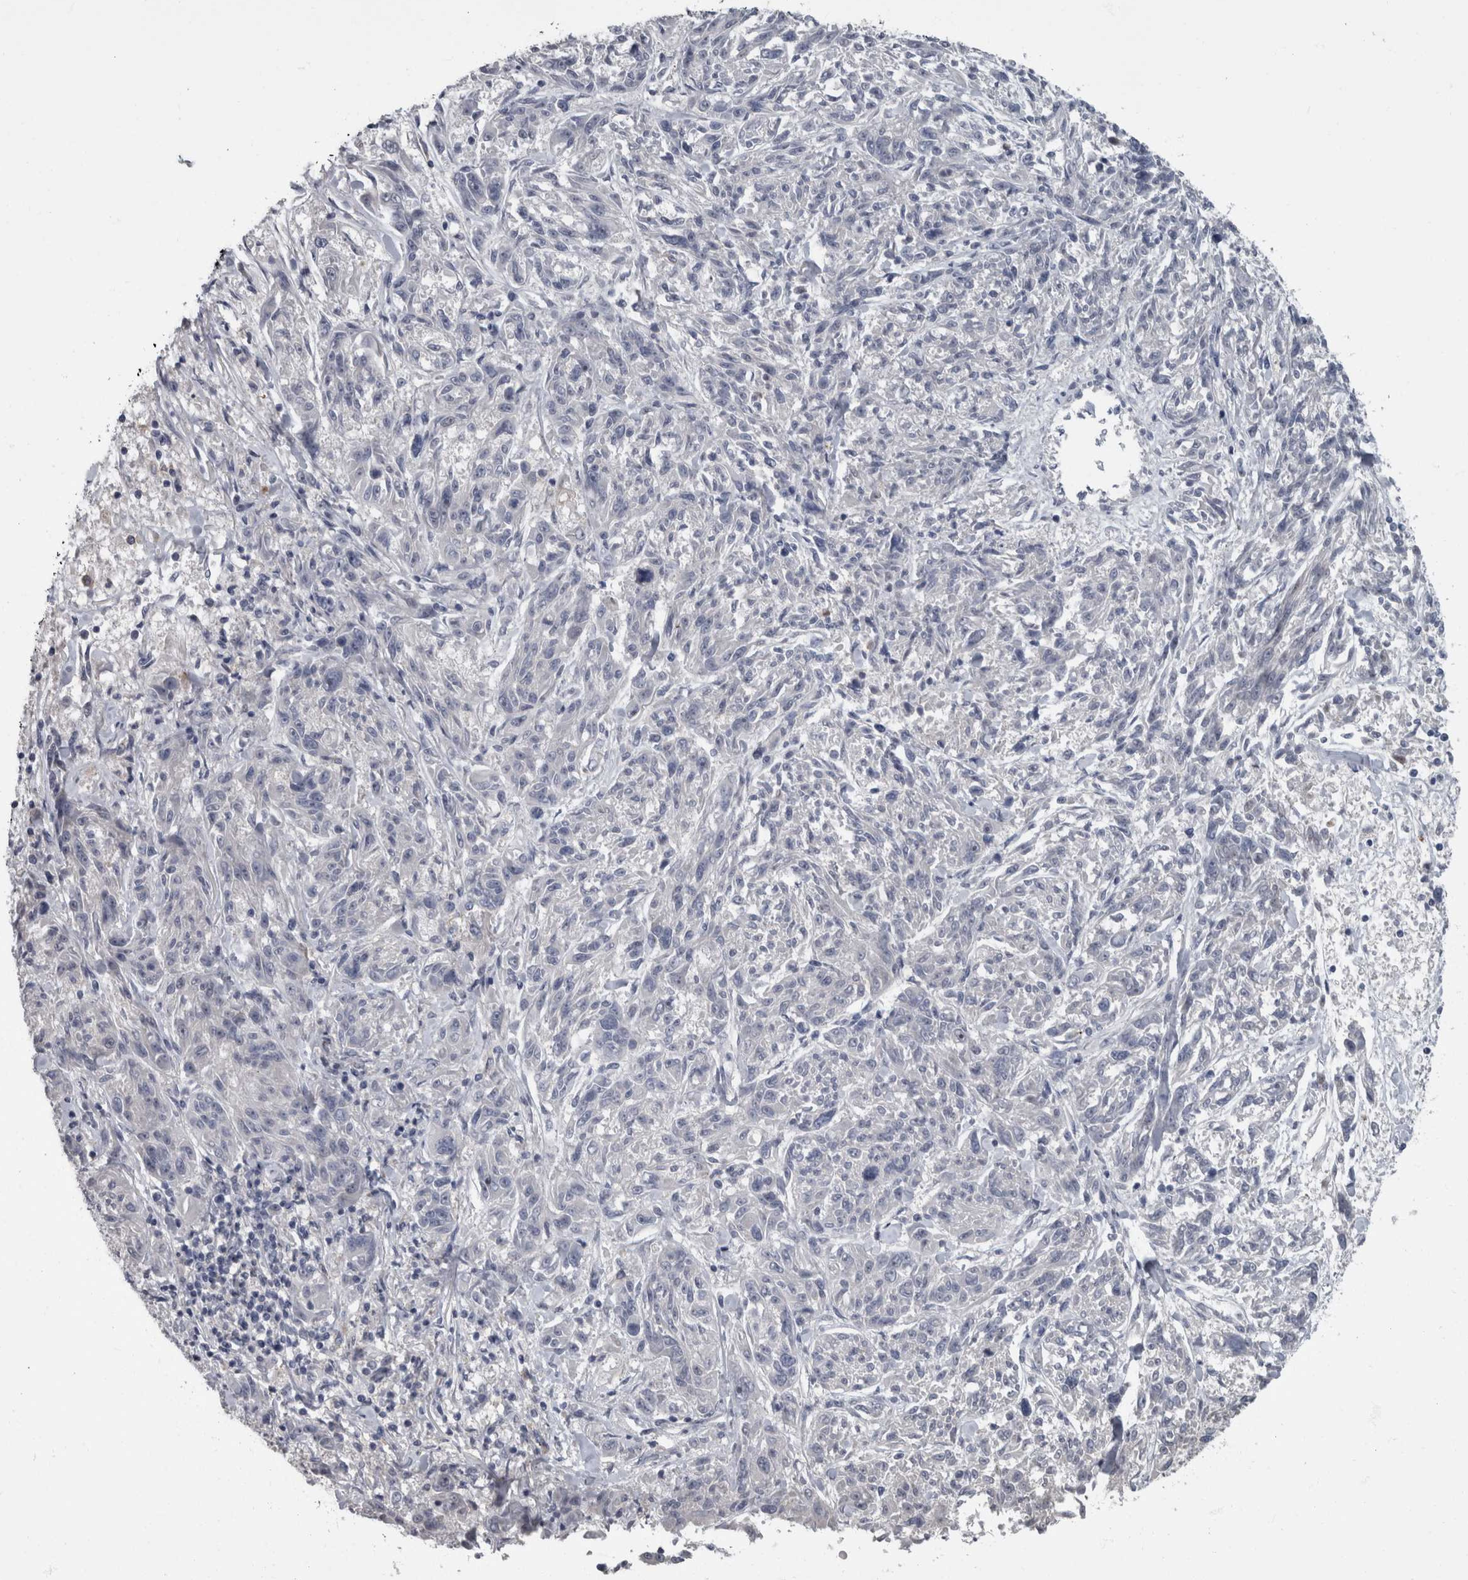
{"staining": {"intensity": "negative", "quantity": "none", "location": "none"}, "tissue": "melanoma", "cell_type": "Tumor cells", "image_type": "cancer", "snomed": [{"axis": "morphology", "description": "Malignant melanoma, NOS"}, {"axis": "topography", "description": "Skin"}], "caption": "The histopathology image demonstrates no significant expression in tumor cells of melanoma.", "gene": "CDC42BPG", "patient": {"sex": "male", "age": 53}}